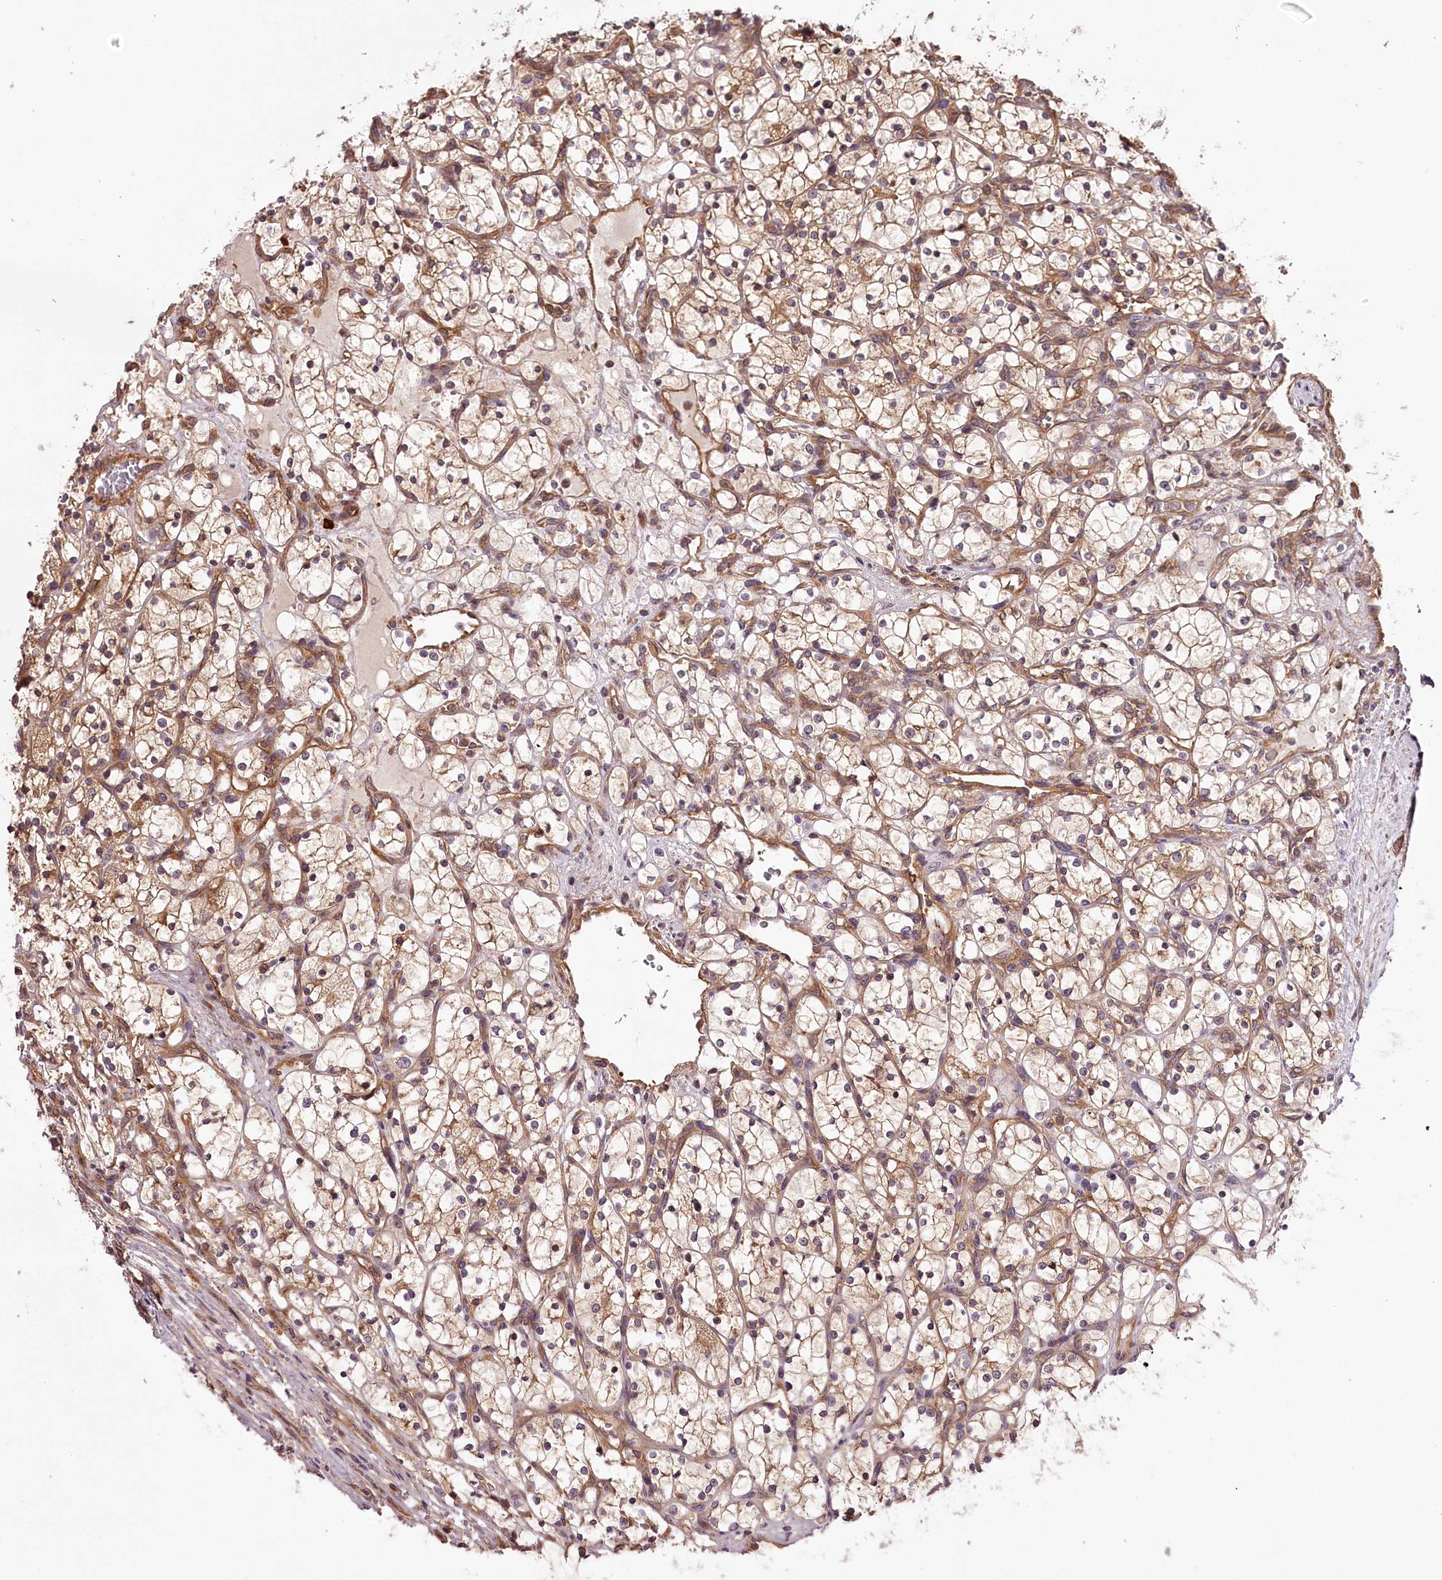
{"staining": {"intensity": "moderate", "quantity": ">75%", "location": "cytoplasmic/membranous"}, "tissue": "renal cancer", "cell_type": "Tumor cells", "image_type": "cancer", "snomed": [{"axis": "morphology", "description": "Adenocarcinoma, NOS"}, {"axis": "topography", "description": "Kidney"}], "caption": "This is a micrograph of immunohistochemistry (IHC) staining of renal cancer, which shows moderate staining in the cytoplasmic/membranous of tumor cells.", "gene": "TARS1", "patient": {"sex": "female", "age": 69}}